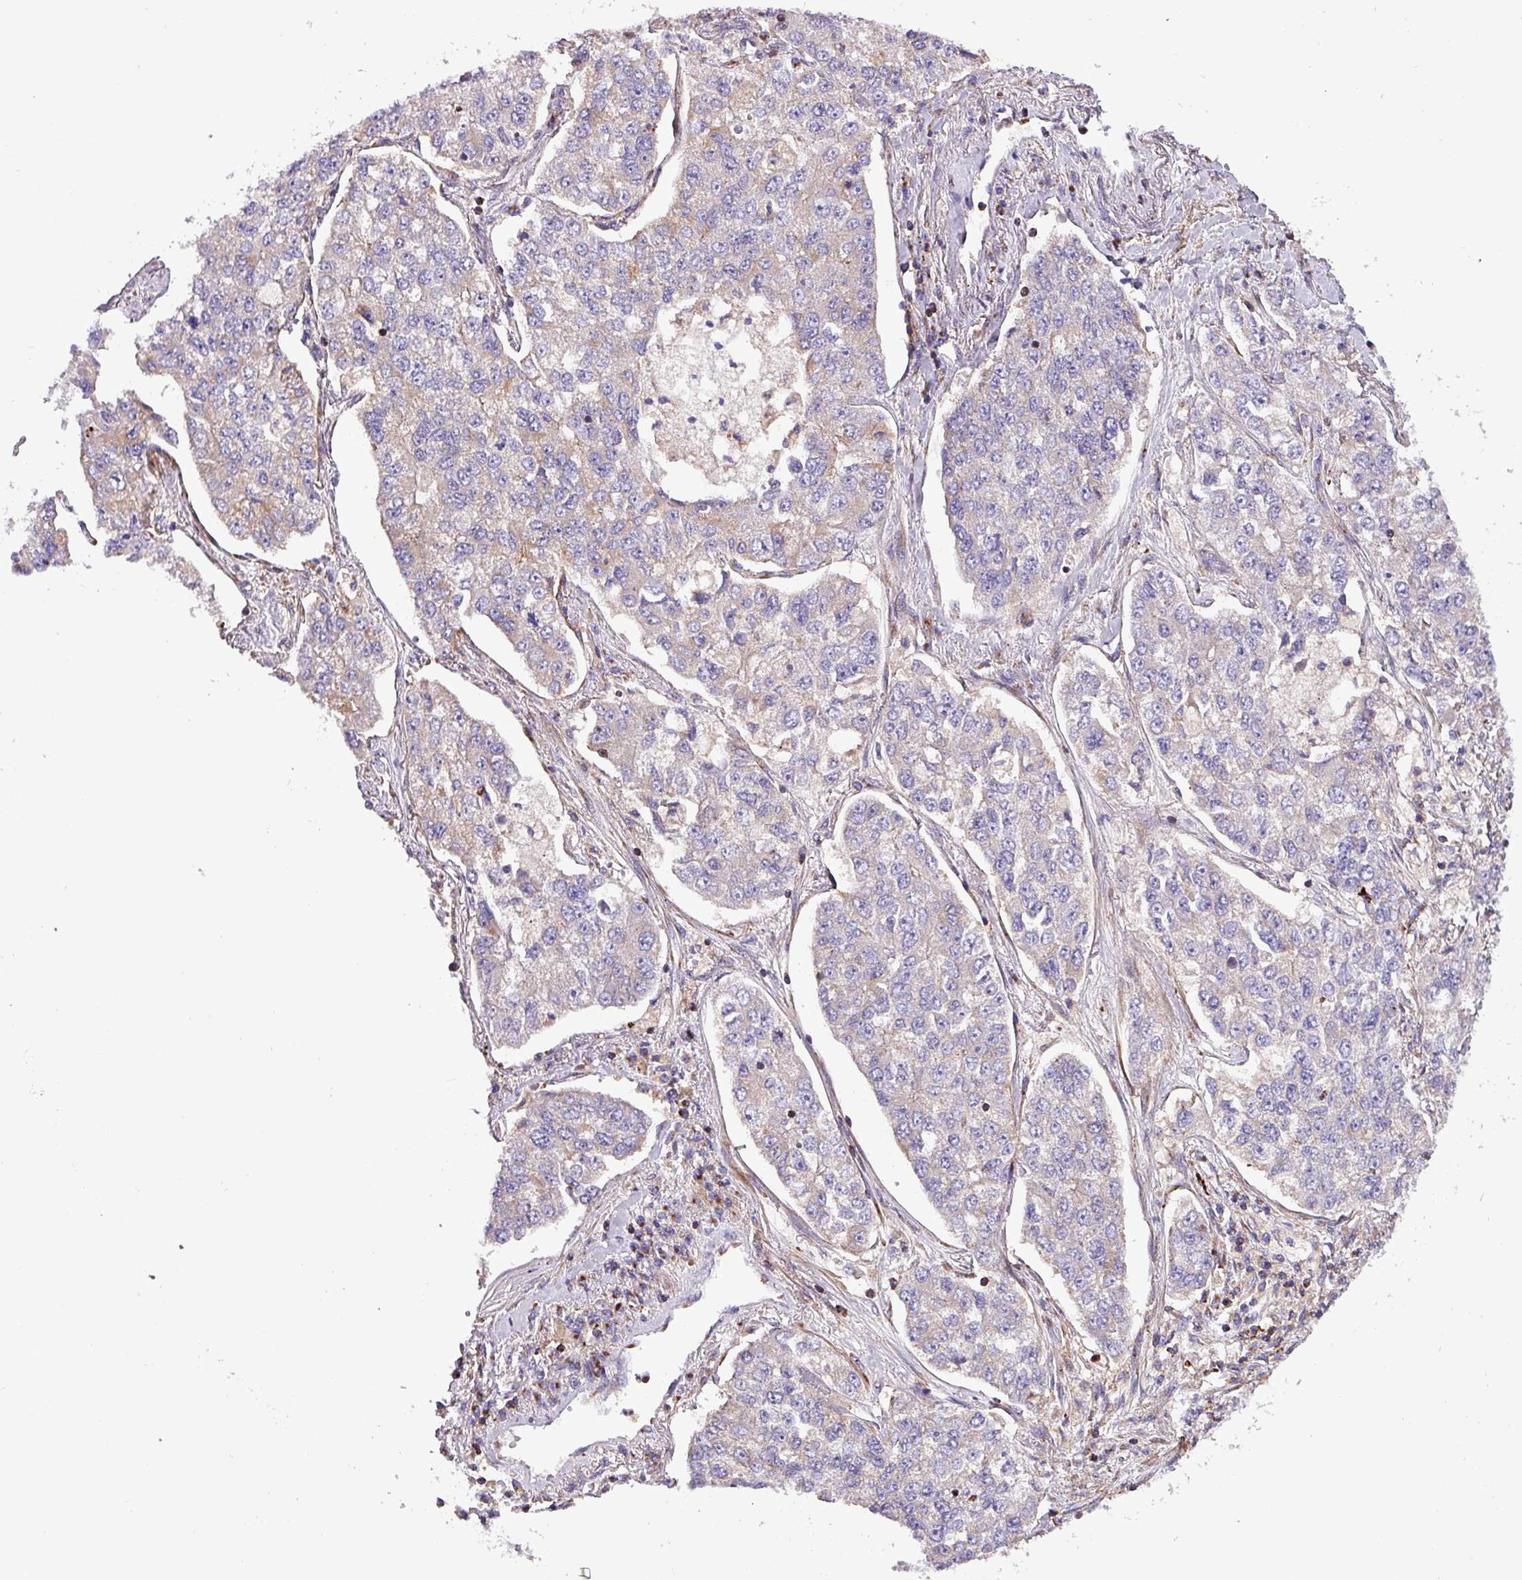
{"staining": {"intensity": "weak", "quantity": "<25%", "location": "cytoplasmic/membranous"}, "tissue": "lung cancer", "cell_type": "Tumor cells", "image_type": "cancer", "snomed": [{"axis": "morphology", "description": "Adenocarcinoma, NOS"}, {"axis": "topography", "description": "Lung"}], "caption": "Human lung cancer (adenocarcinoma) stained for a protein using immunohistochemistry displays no expression in tumor cells.", "gene": "VAMP4", "patient": {"sex": "male", "age": 49}}